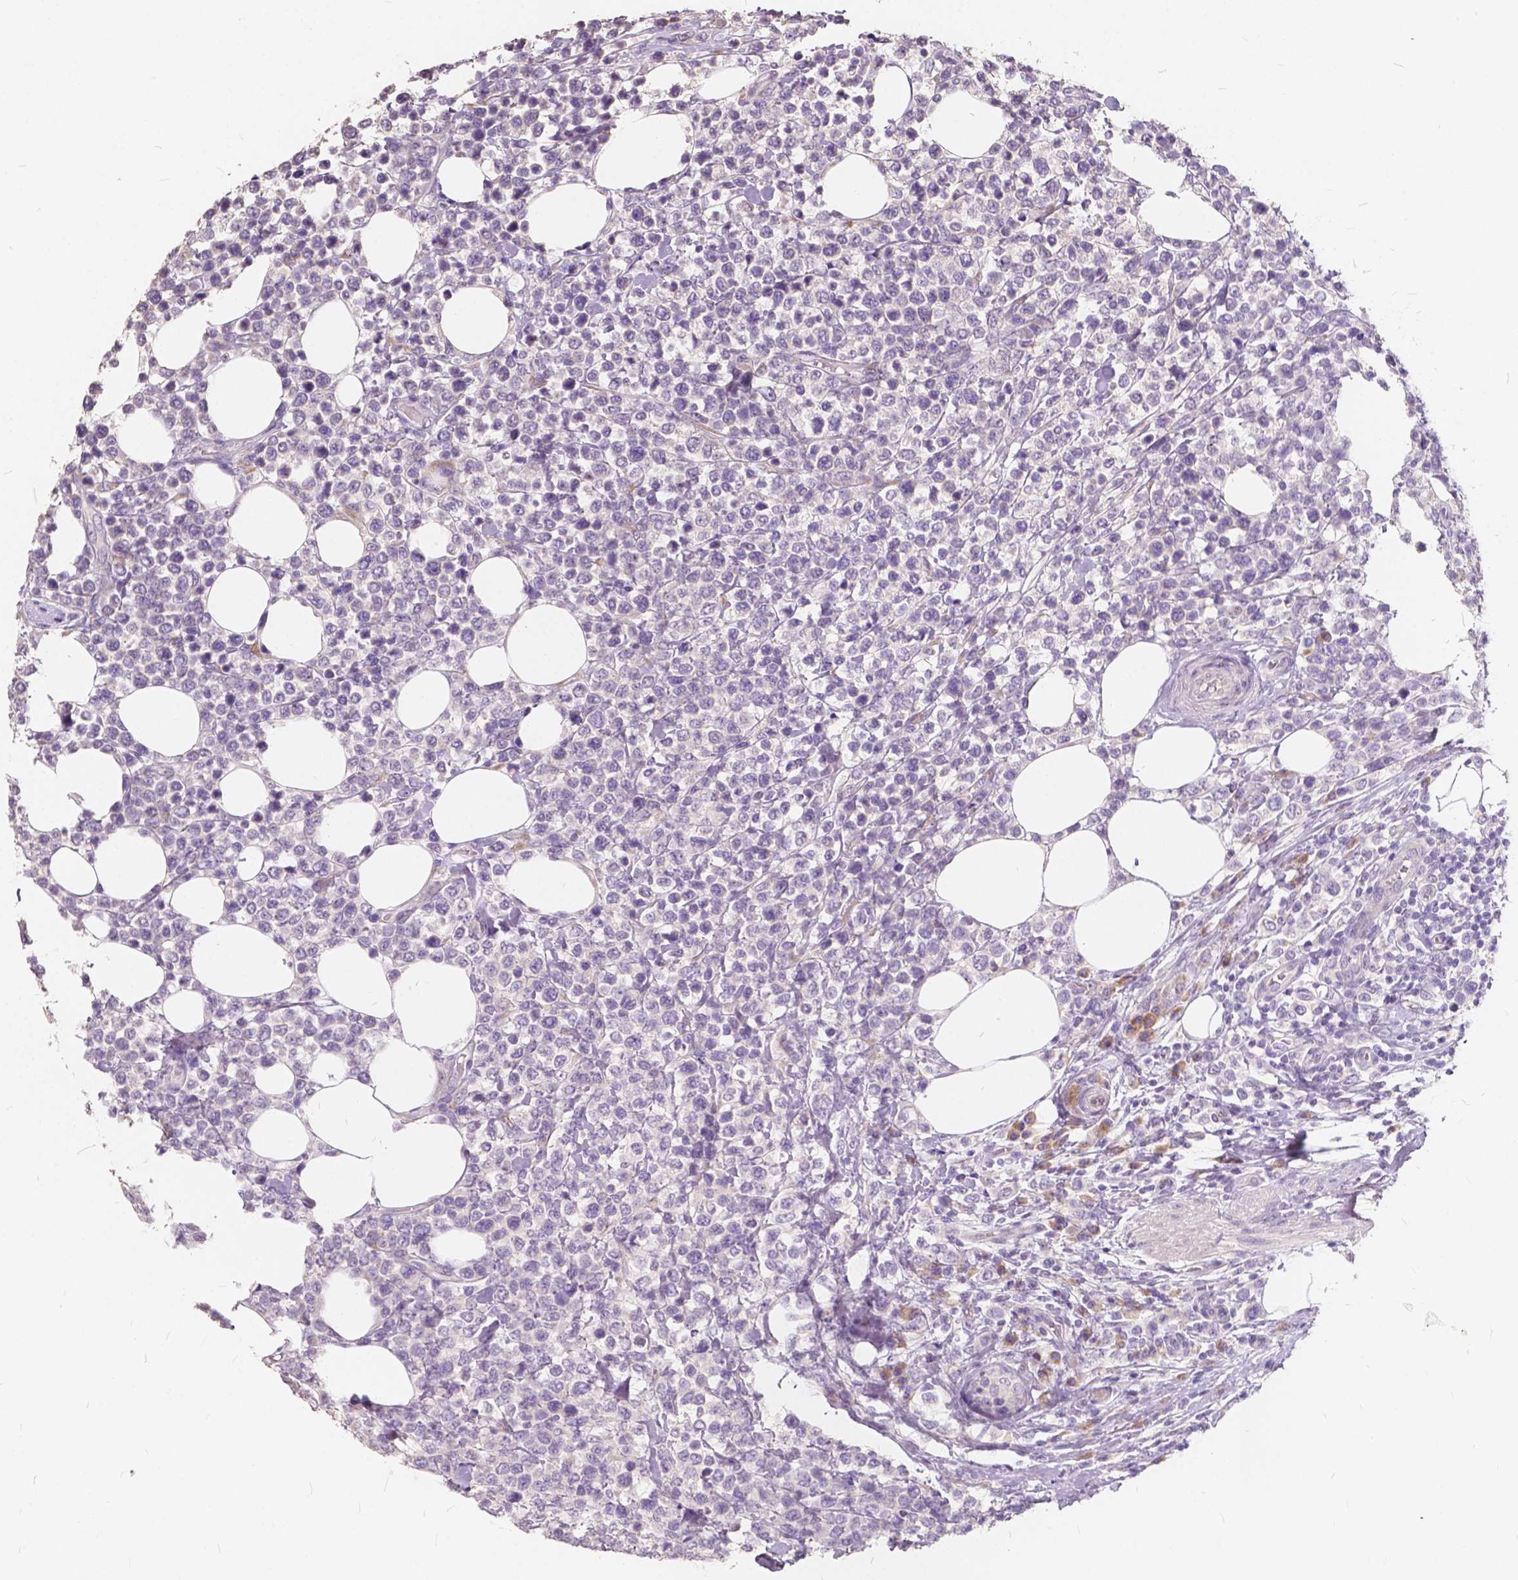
{"staining": {"intensity": "negative", "quantity": "none", "location": "none"}, "tissue": "lymphoma", "cell_type": "Tumor cells", "image_type": "cancer", "snomed": [{"axis": "morphology", "description": "Malignant lymphoma, non-Hodgkin's type, High grade"}, {"axis": "topography", "description": "Soft tissue"}], "caption": "An IHC image of lymphoma is shown. There is no staining in tumor cells of lymphoma.", "gene": "SLC7A8", "patient": {"sex": "female", "age": 56}}